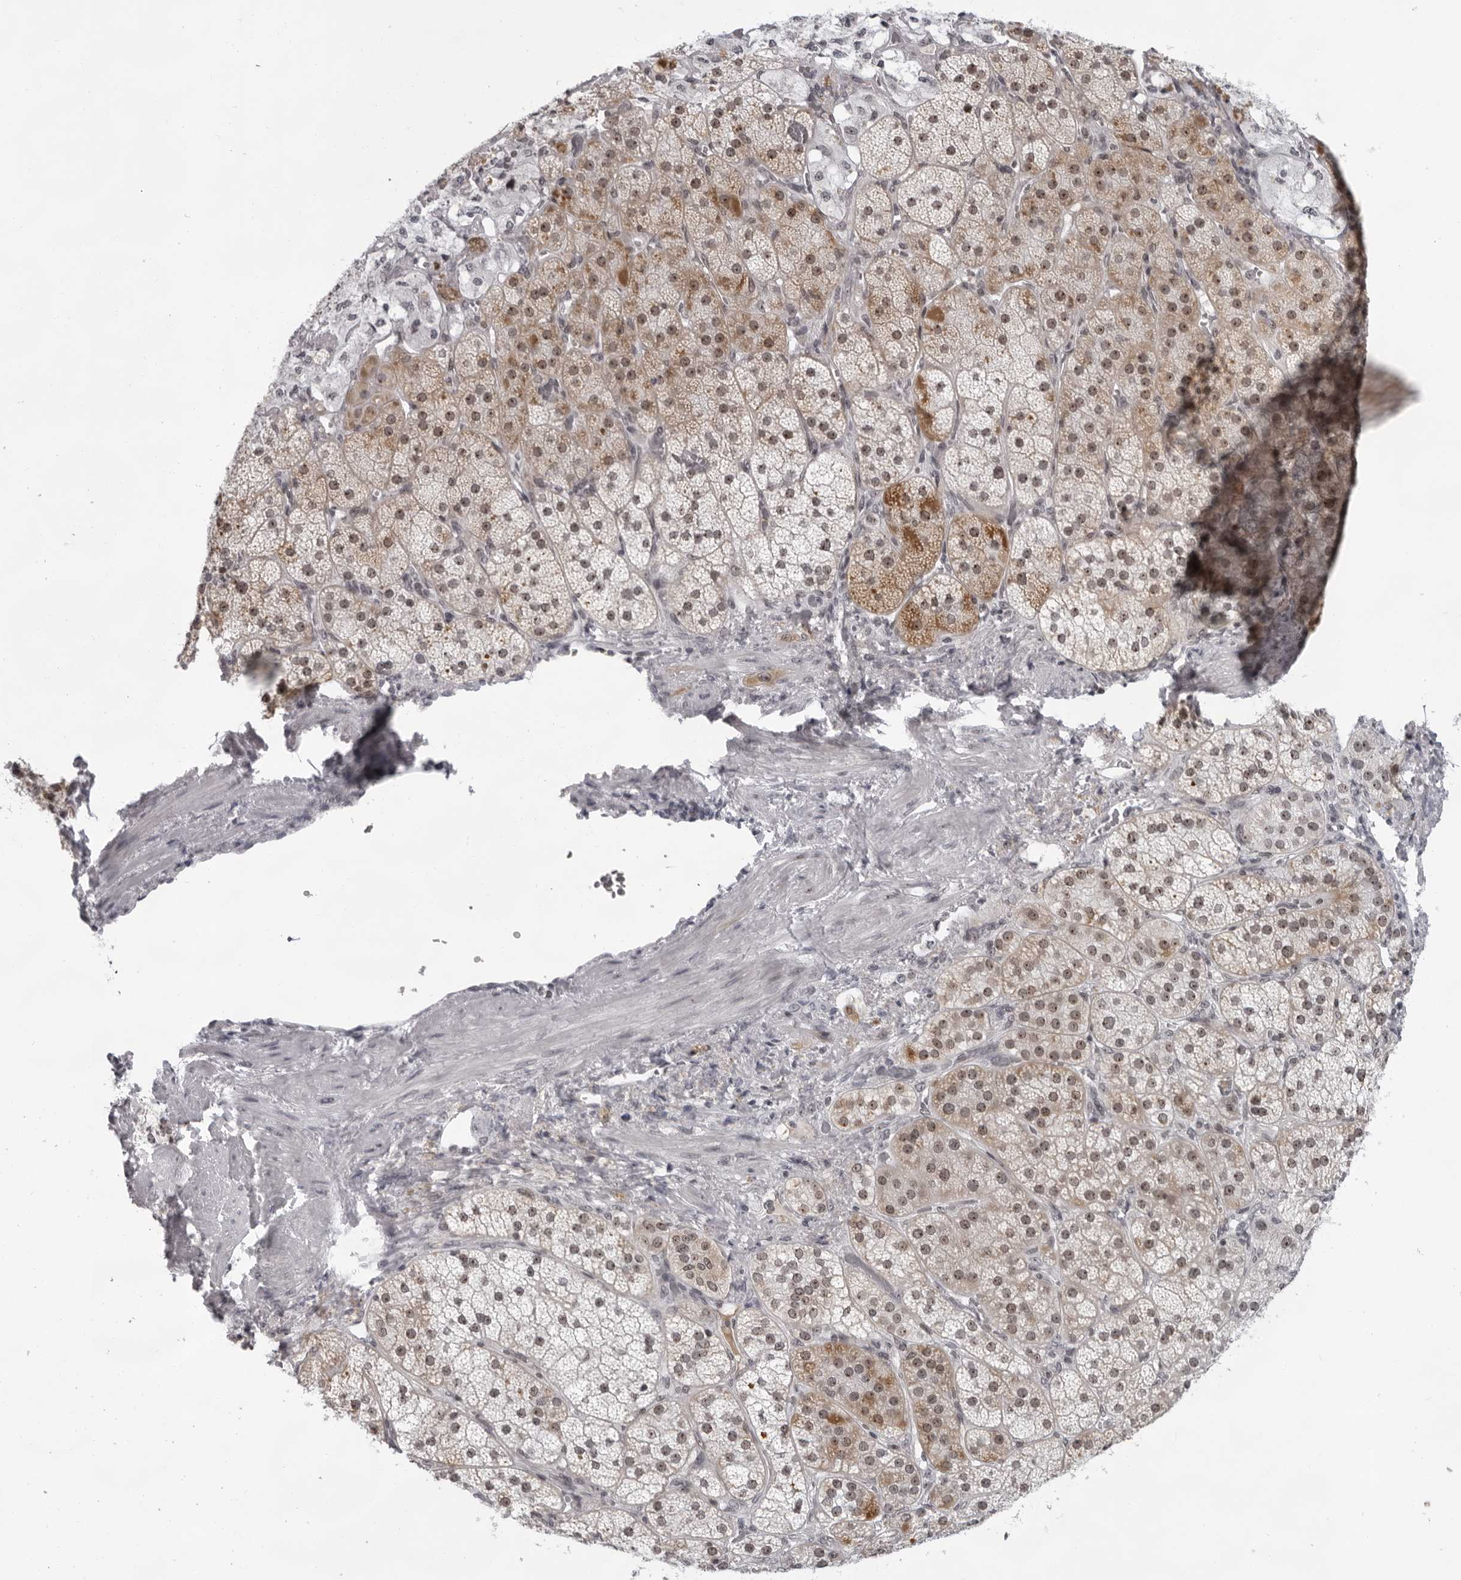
{"staining": {"intensity": "strong", "quantity": ">75%", "location": "cytoplasmic/membranous,nuclear"}, "tissue": "adrenal gland", "cell_type": "Glandular cells", "image_type": "normal", "snomed": [{"axis": "morphology", "description": "Normal tissue, NOS"}, {"axis": "topography", "description": "Adrenal gland"}], "caption": "An immunohistochemistry (IHC) photomicrograph of unremarkable tissue is shown. Protein staining in brown labels strong cytoplasmic/membranous,nuclear positivity in adrenal gland within glandular cells.", "gene": "EXOSC10", "patient": {"sex": "male", "age": 57}}